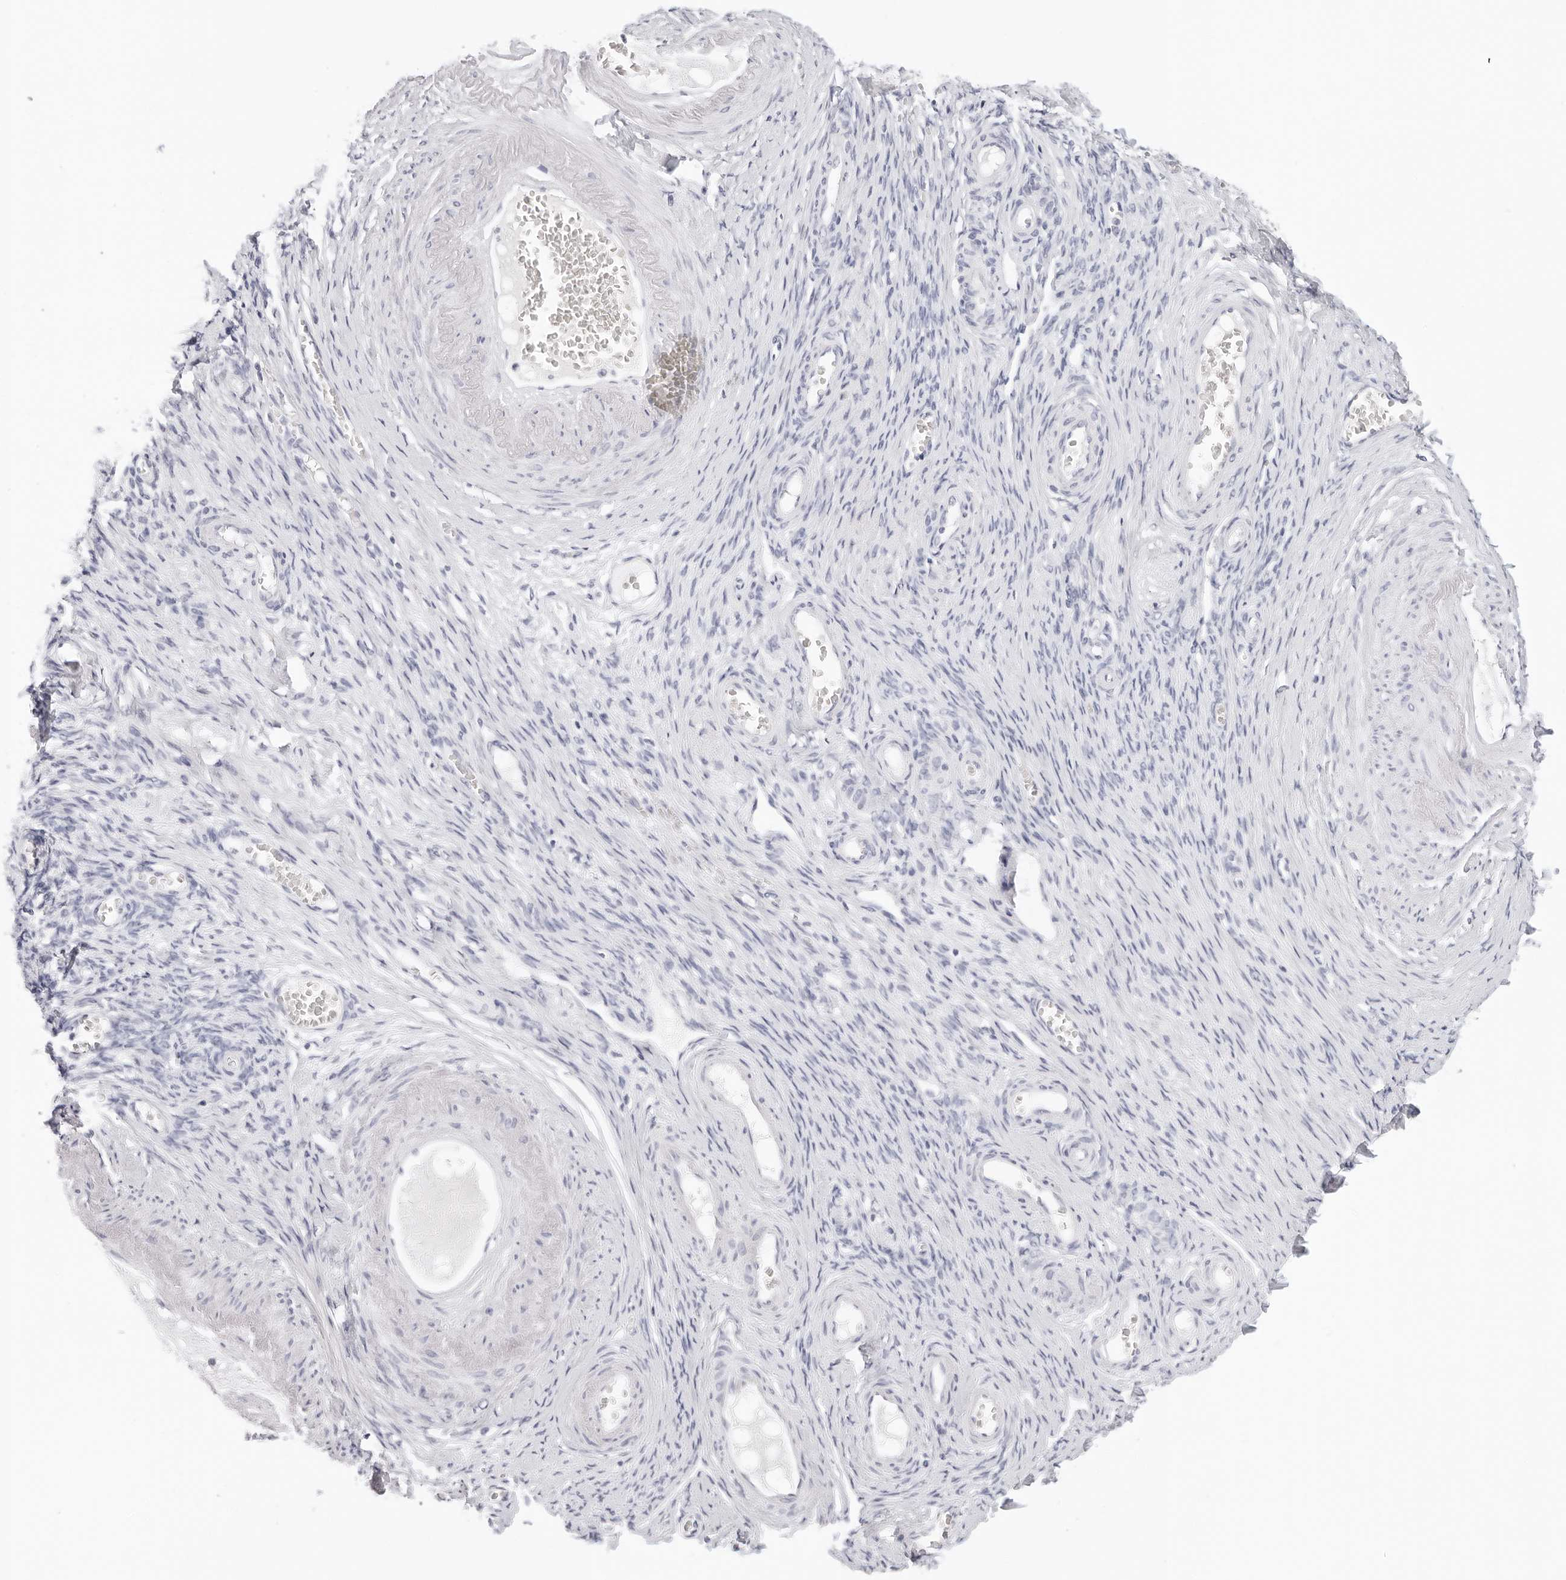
{"staining": {"intensity": "negative", "quantity": "none", "location": "none"}, "tissue": "adipose tissue", "cell_type": "Adipocytes", "image_type": "normal", "snomed": [{"axis": "morphology", "description": "Normal tissue, NOS"}, {"axis": "topography", "description": "Vascular tissue"}, {"axis": "topography", "description": "Fallopian tube"}, {"axis": "topography", "description": "Ovary"}], "caption": "This is an immunohistochemistry (IHC) photomicrograph of unremarkable human adipose tissue. There is no positivity in adipocytes.", "gene": "EDN2", "patient": {"sex": "female", "age": 67}}